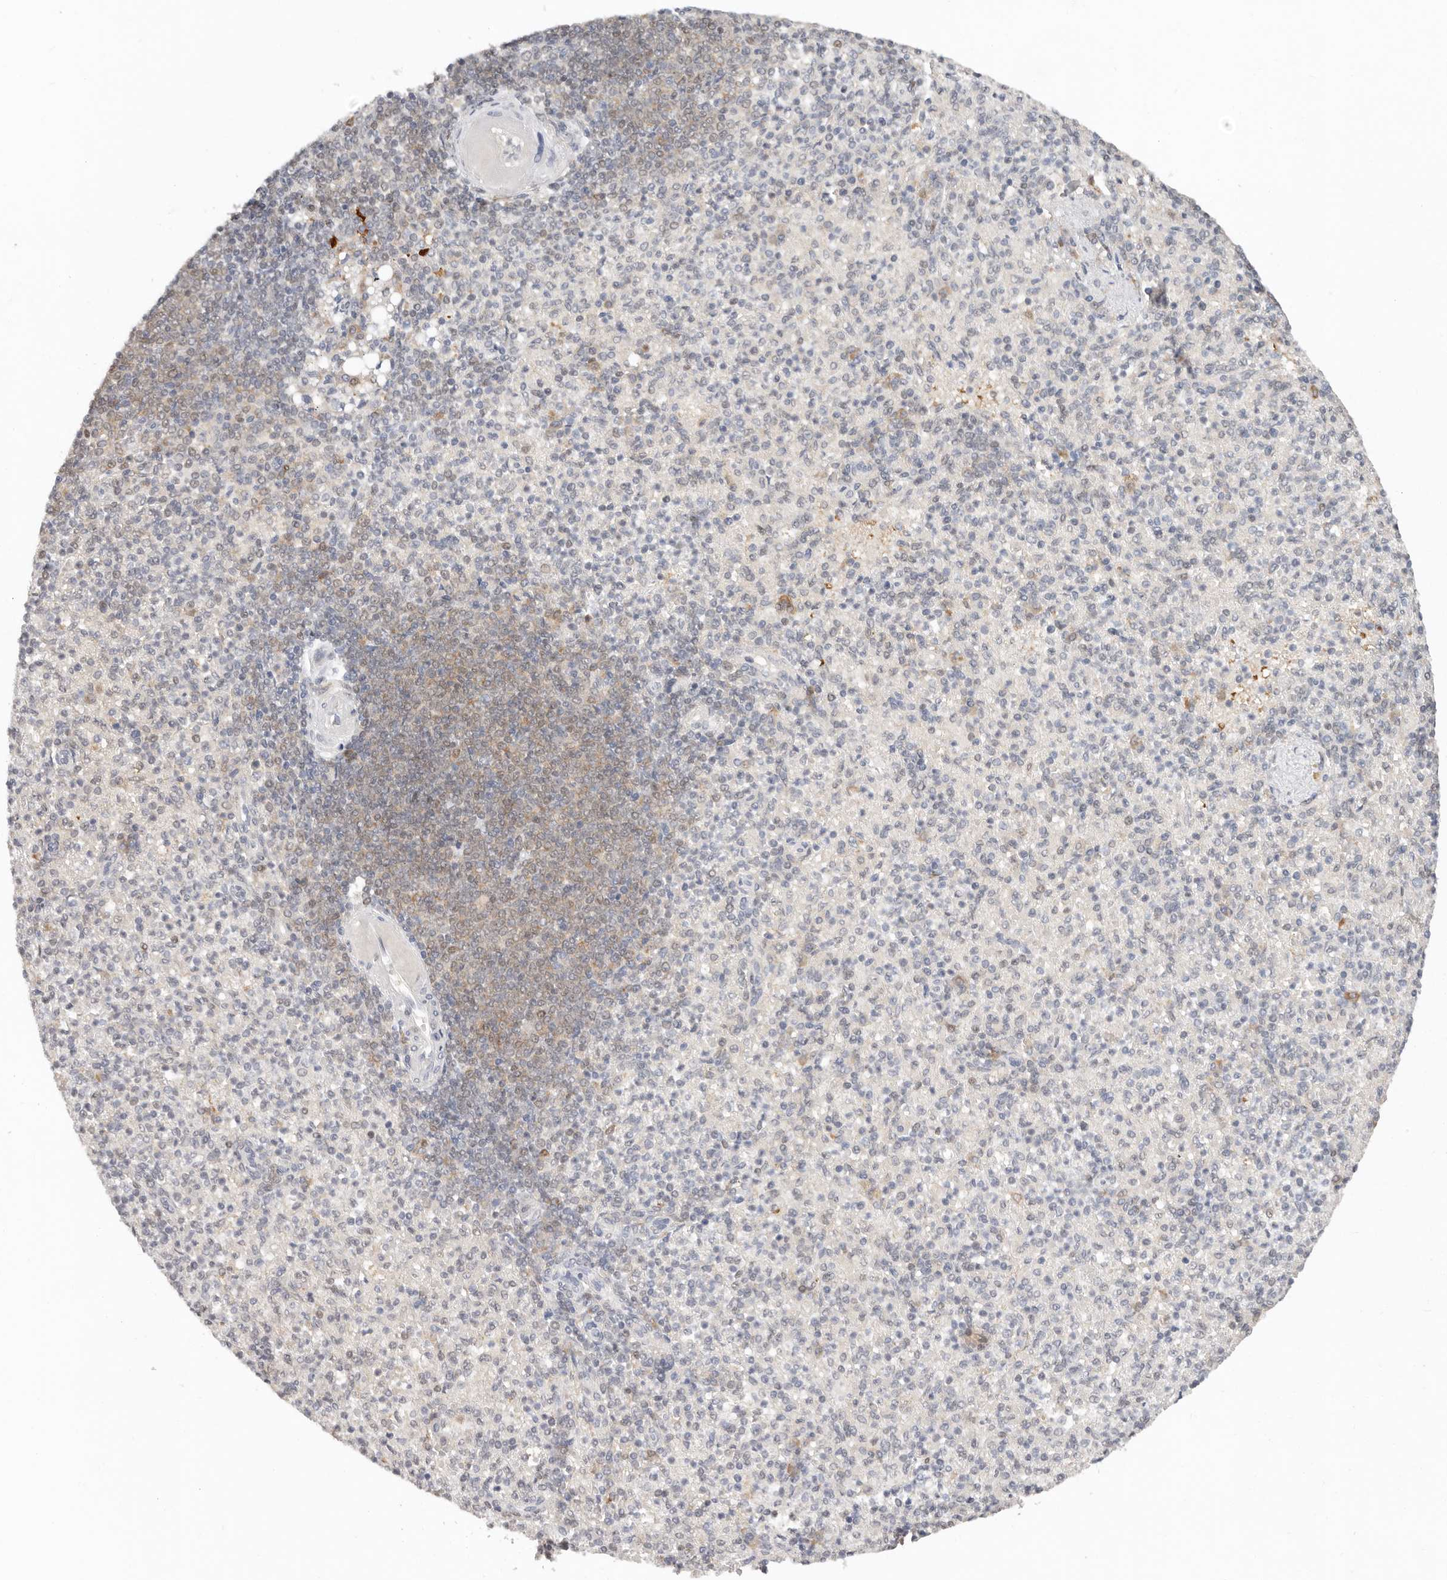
{"staining": {"intensity": "weak", "quantity": "<25%", "location": "cytoplasmic/membranous,nuclear"}, "tissue": "spleen", "cell_type": "Cells in red pulp", "image_type": "normal", "snomed": [{"axis": "morphology", "description": "Normal tissue, NOS"}, {"axis": "topography", "description": "Spleen"}], "caption": "High magnification brightfield microscopy of benign spleen stained with DAB (3,3'-diaminobenzidine) (brown) and counterstained with hematoxylin (blue): cells in red pulp show no significant staining.", "gene": "LARP7", "patient": {"sex": "female", "age": 74}}